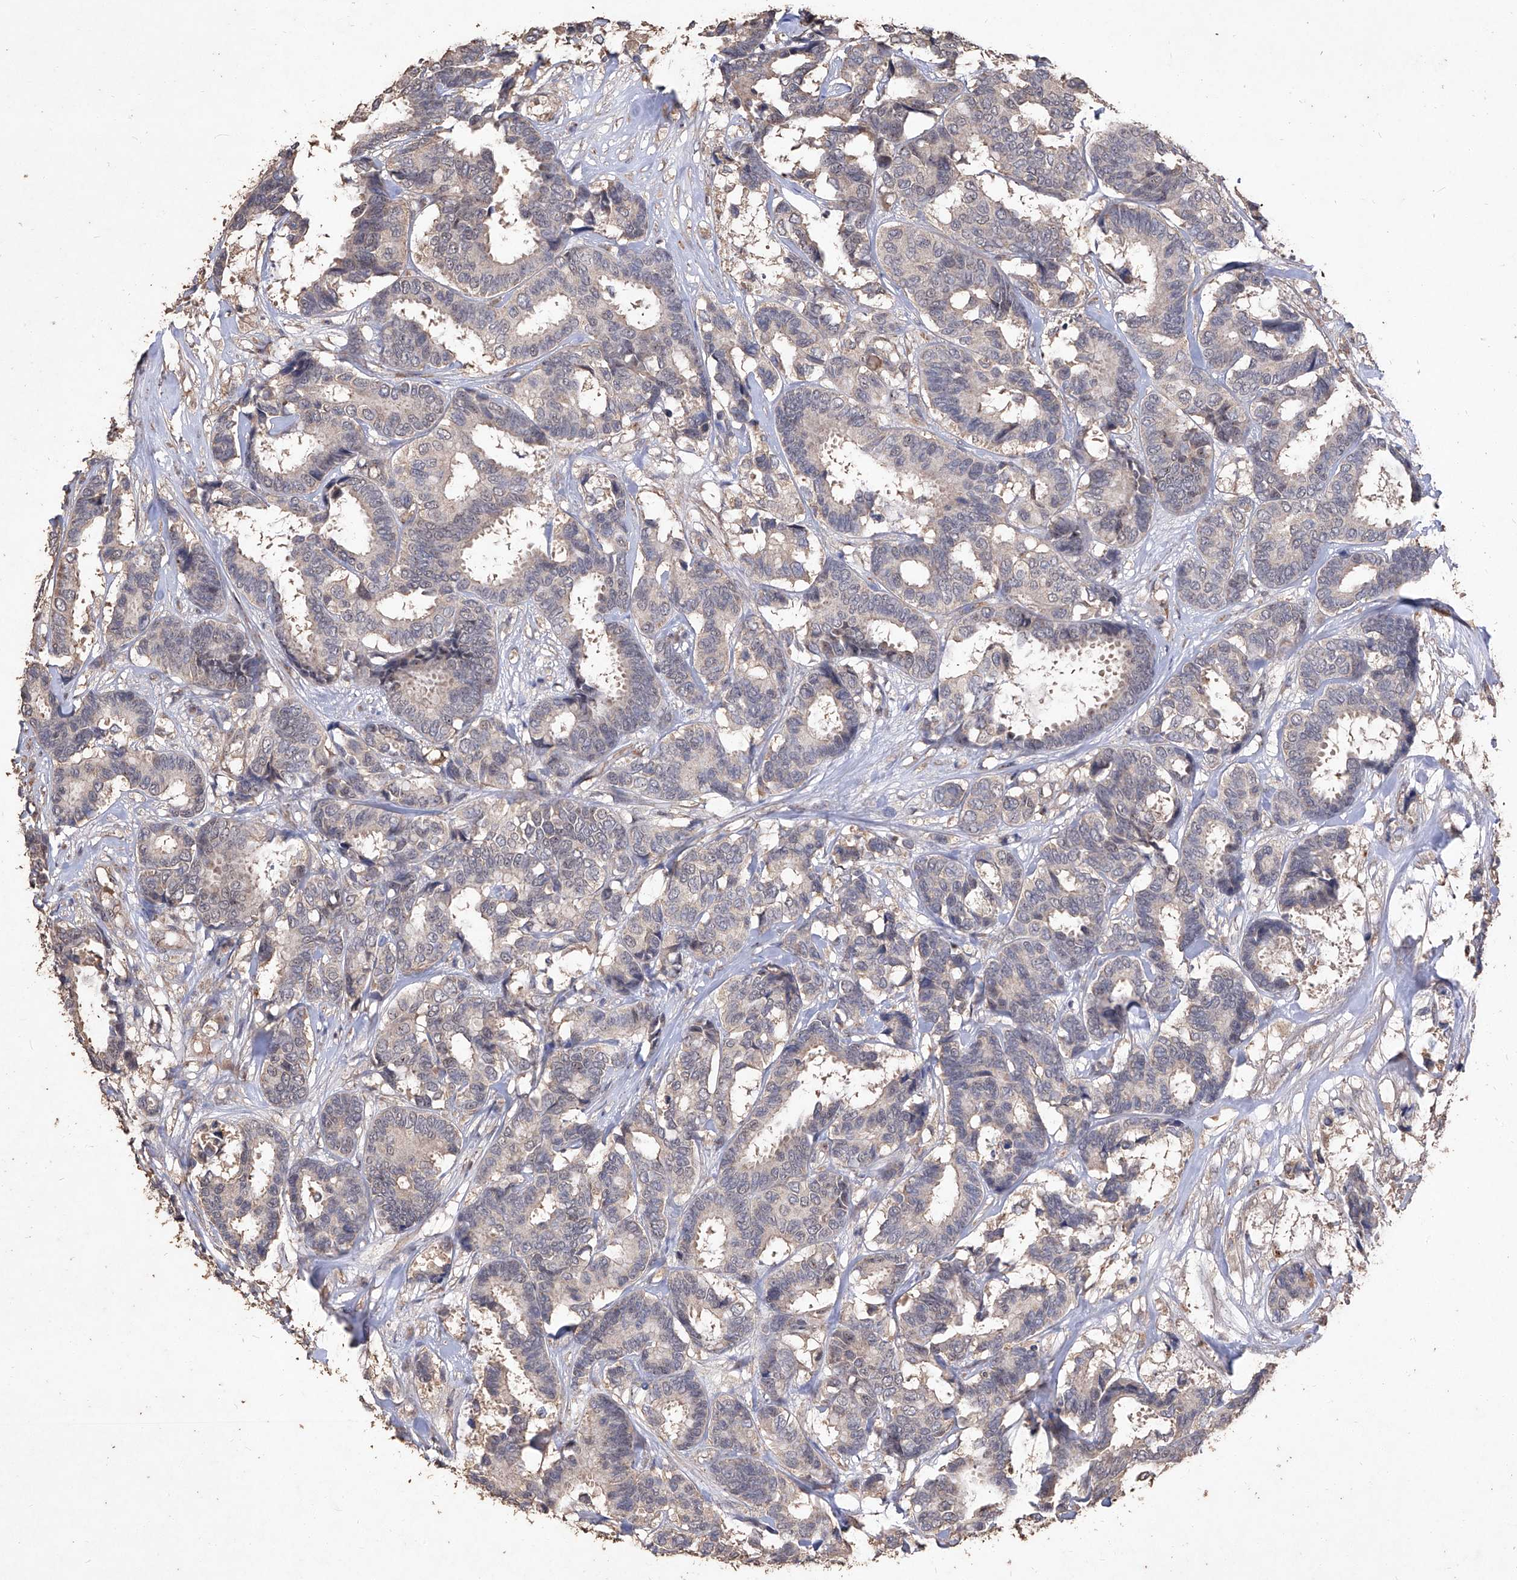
{"staining": {"intensity": "weak", "quantity": ">75%", "location": "cytoplasmic/membranous"}, "tissue": "breast cancer", "cell_type": "Tumor cells", "image_type": "cancer", "snomed": [{"axis": "morphology", "description": "Duct carcinoma"}, {"axis": "topography", "description": "Breast"}], "caption": "Protein expression analysis of breast invasive ductal carcinoma displays weak cytoplasmic/membranous expression in approximately >75% of tumor cells. (brown staining indicates protein expression, while blue staining denotes nuclei).", "gene": "EML1", "patient": {"sex": "female", "age": 87}}